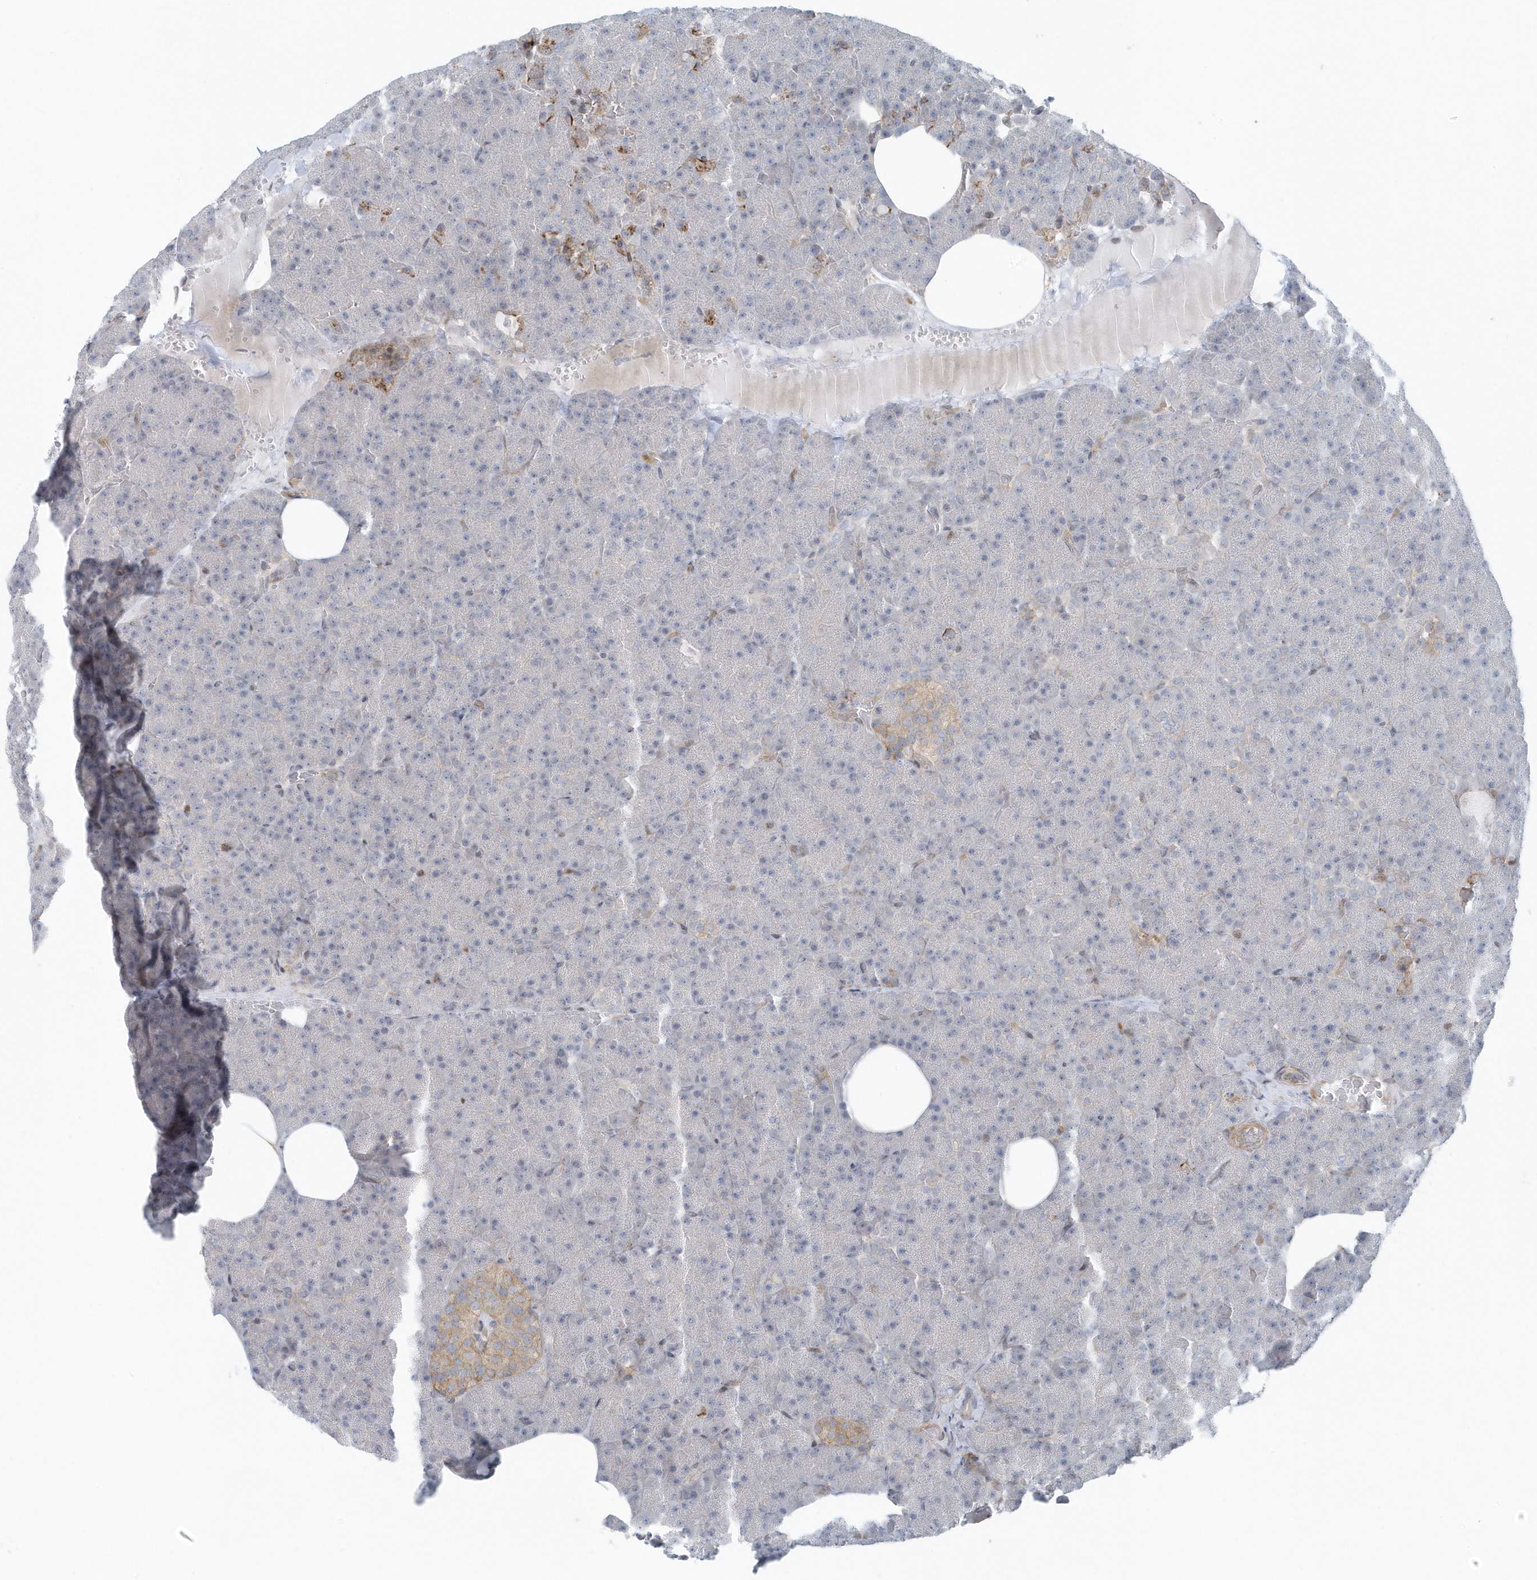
{"staining": {"intensity": "negative", "quantity": "none", "location": "none"}, "tissue": "pancreas", "cell_type": "Exocrine glandular cells", "image_type": "normal", "snomed": [{"axis": "morphology", "description": "Normal tissue, NOS"}, {"axis": "morphology", "description": "Carcinoid, malignant, NOS"}, {"axis": "topography", "description": "Pancreas"}], "caption": "DAB (3,3'-diaminobenzidine) immunohistochemical staining of benign human pancreas shows no significant positivity in exocrine glandular cells. (Stains: DAB (3,3'-diaminobenzidine) immunohistochemistry (IHC) with hematoxylin counter stain, Microscopy: brightfield microscopy at high magnification).", "gene": "CACNB2", "patient": {"sex": "female", "age": 35}}